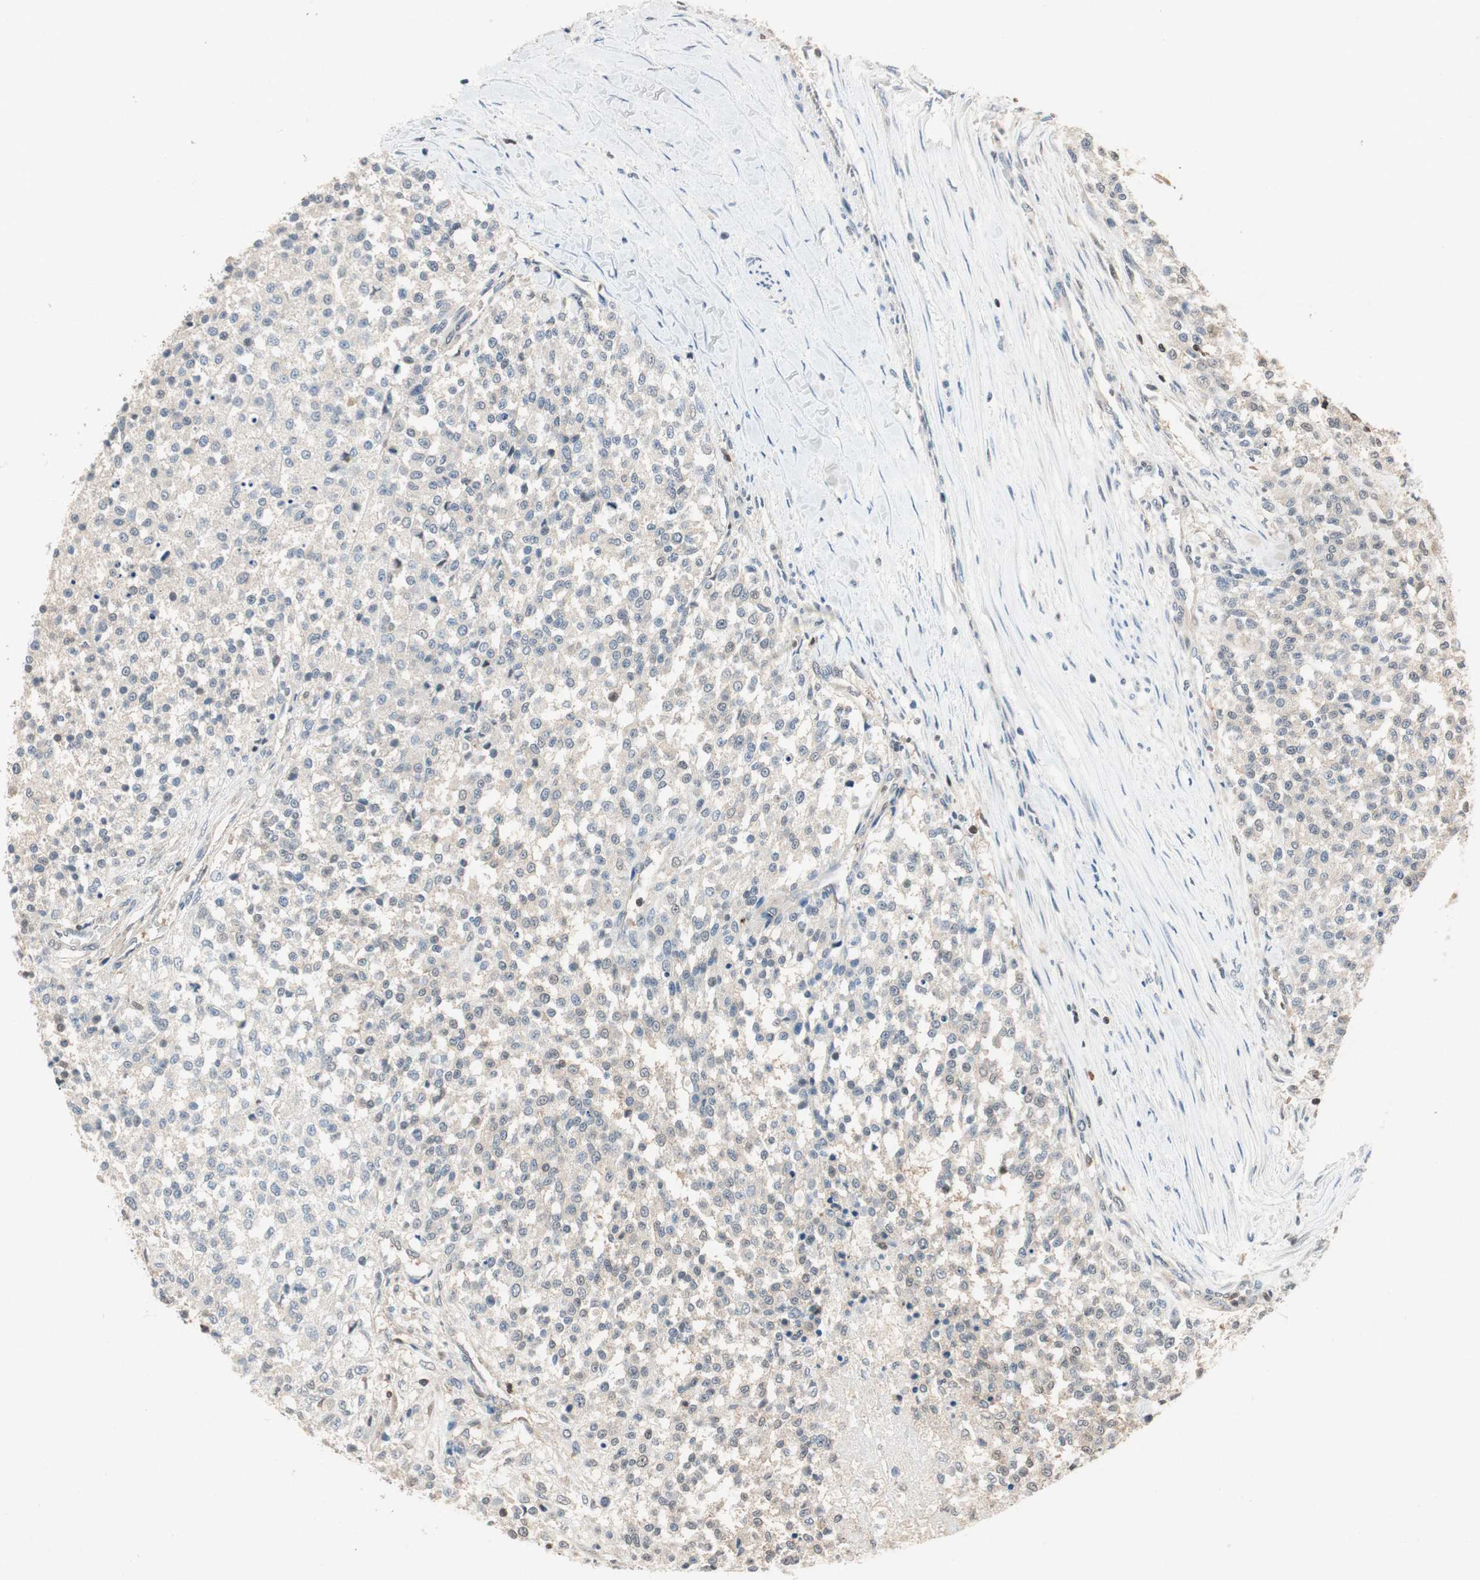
{"staining": {"intensity": "weak", "quantity": ">75%", "location": "cytoplasmic/membranous"}, "tissue": "testis cancer", "cell_type": "Tumor cells", "image_type": "cancer", "snomed": [{"axis": "morphology", "description": "Seminoma, NOS"}, {"axis": "topography", "description": "Testis"}], "caption": "A brown stain highlights weak cytoplasmic/membranous positivity of a protein in testis cancer tumor cells.", "gene": "SERPINB5", "patient": {"sex": "male", "age": 59}}